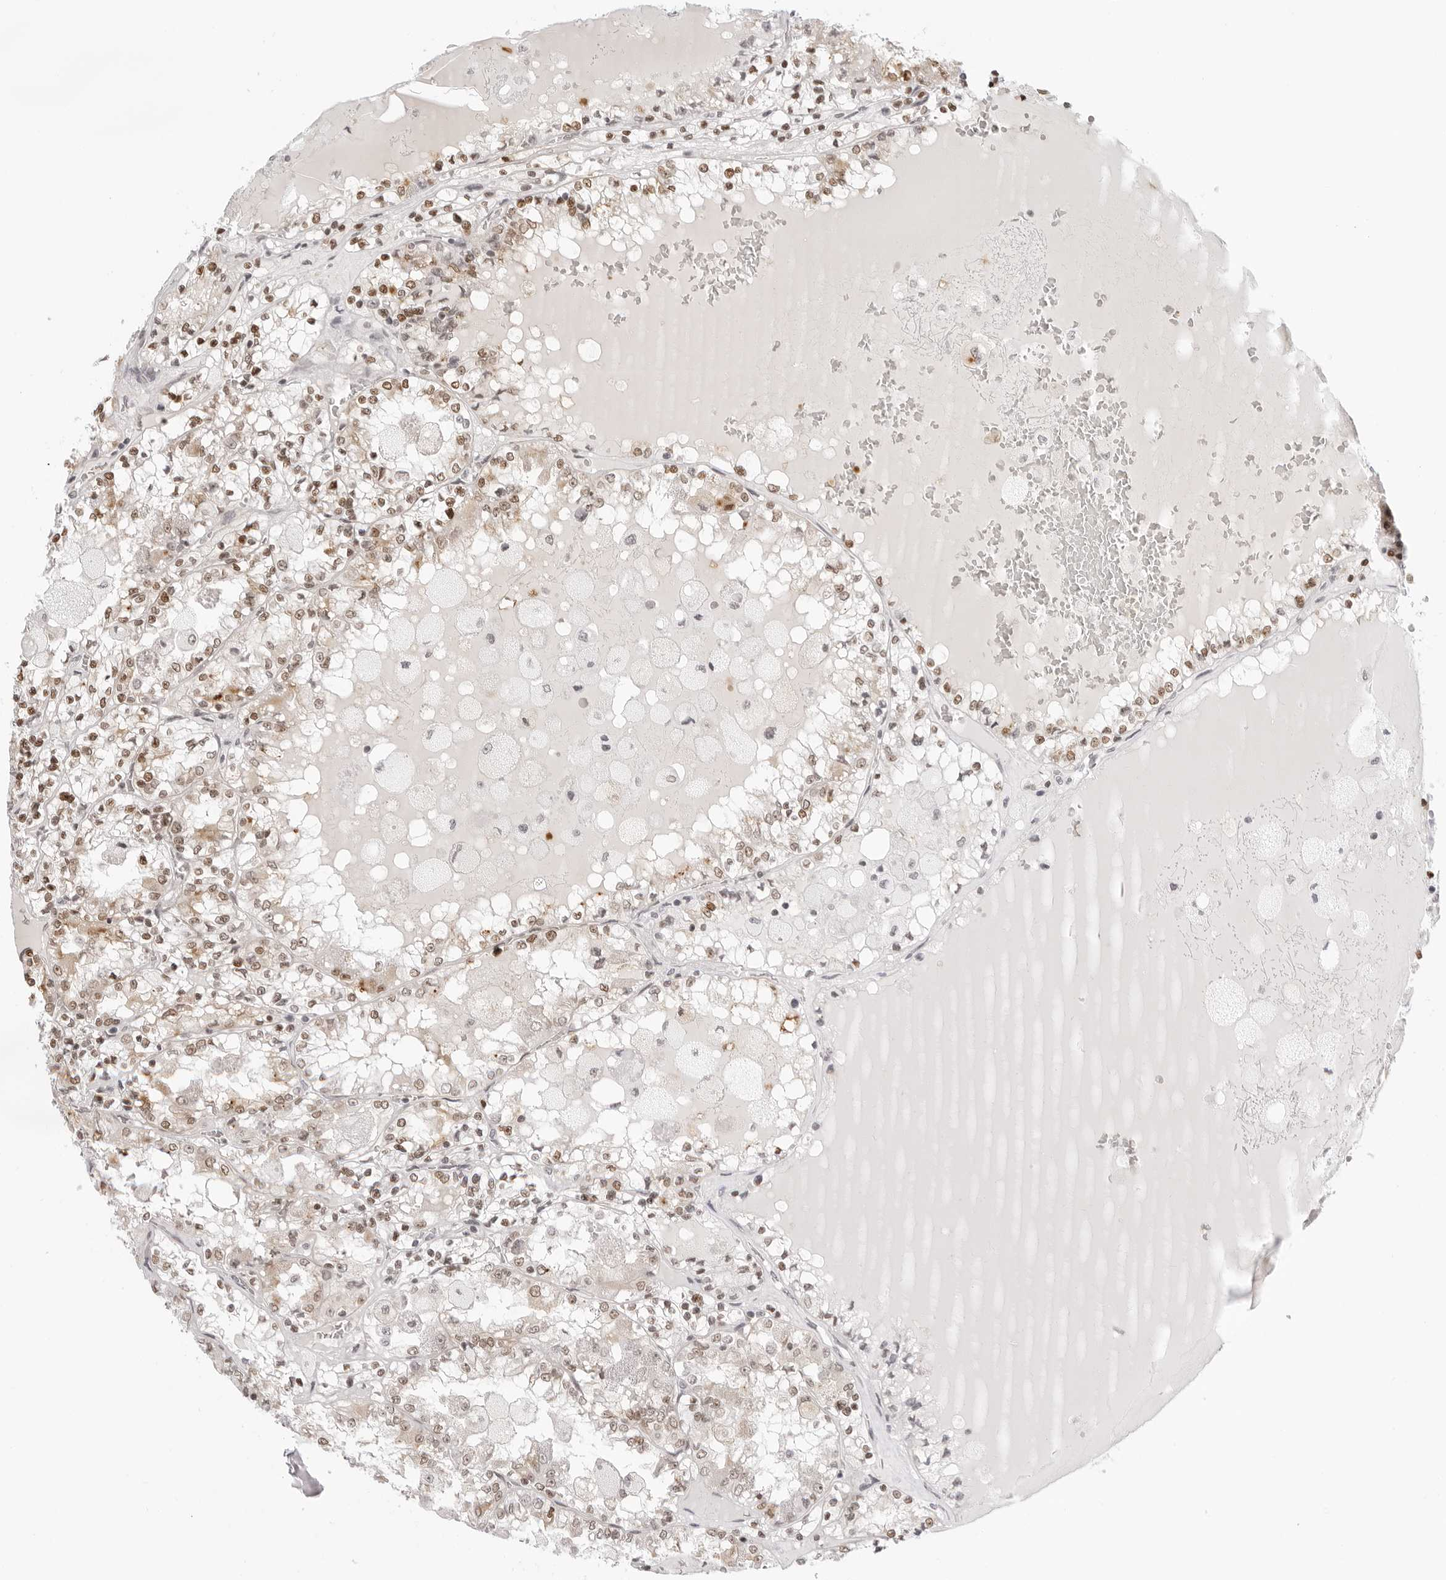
{"staining": {"intensity": "moderate", "quantity": ">75%", "location": "nuclear"}, "tissue": "renal cancer", "cell_type": "Tumor cells", "image_type": "cancer", "snomed": [{"axis": "morphology", "description": "Adenocarcinoma, NOS"}, {"axis": "topography", "description": "Kidney"}], "caption": "Immunohistochemistry (DAB) staining of renal cancer reveals moderate nuclear protein expression in about >75% of tumor cells.", "gene": "MSH6", "patient": {"sex": "female", "age": 56}}